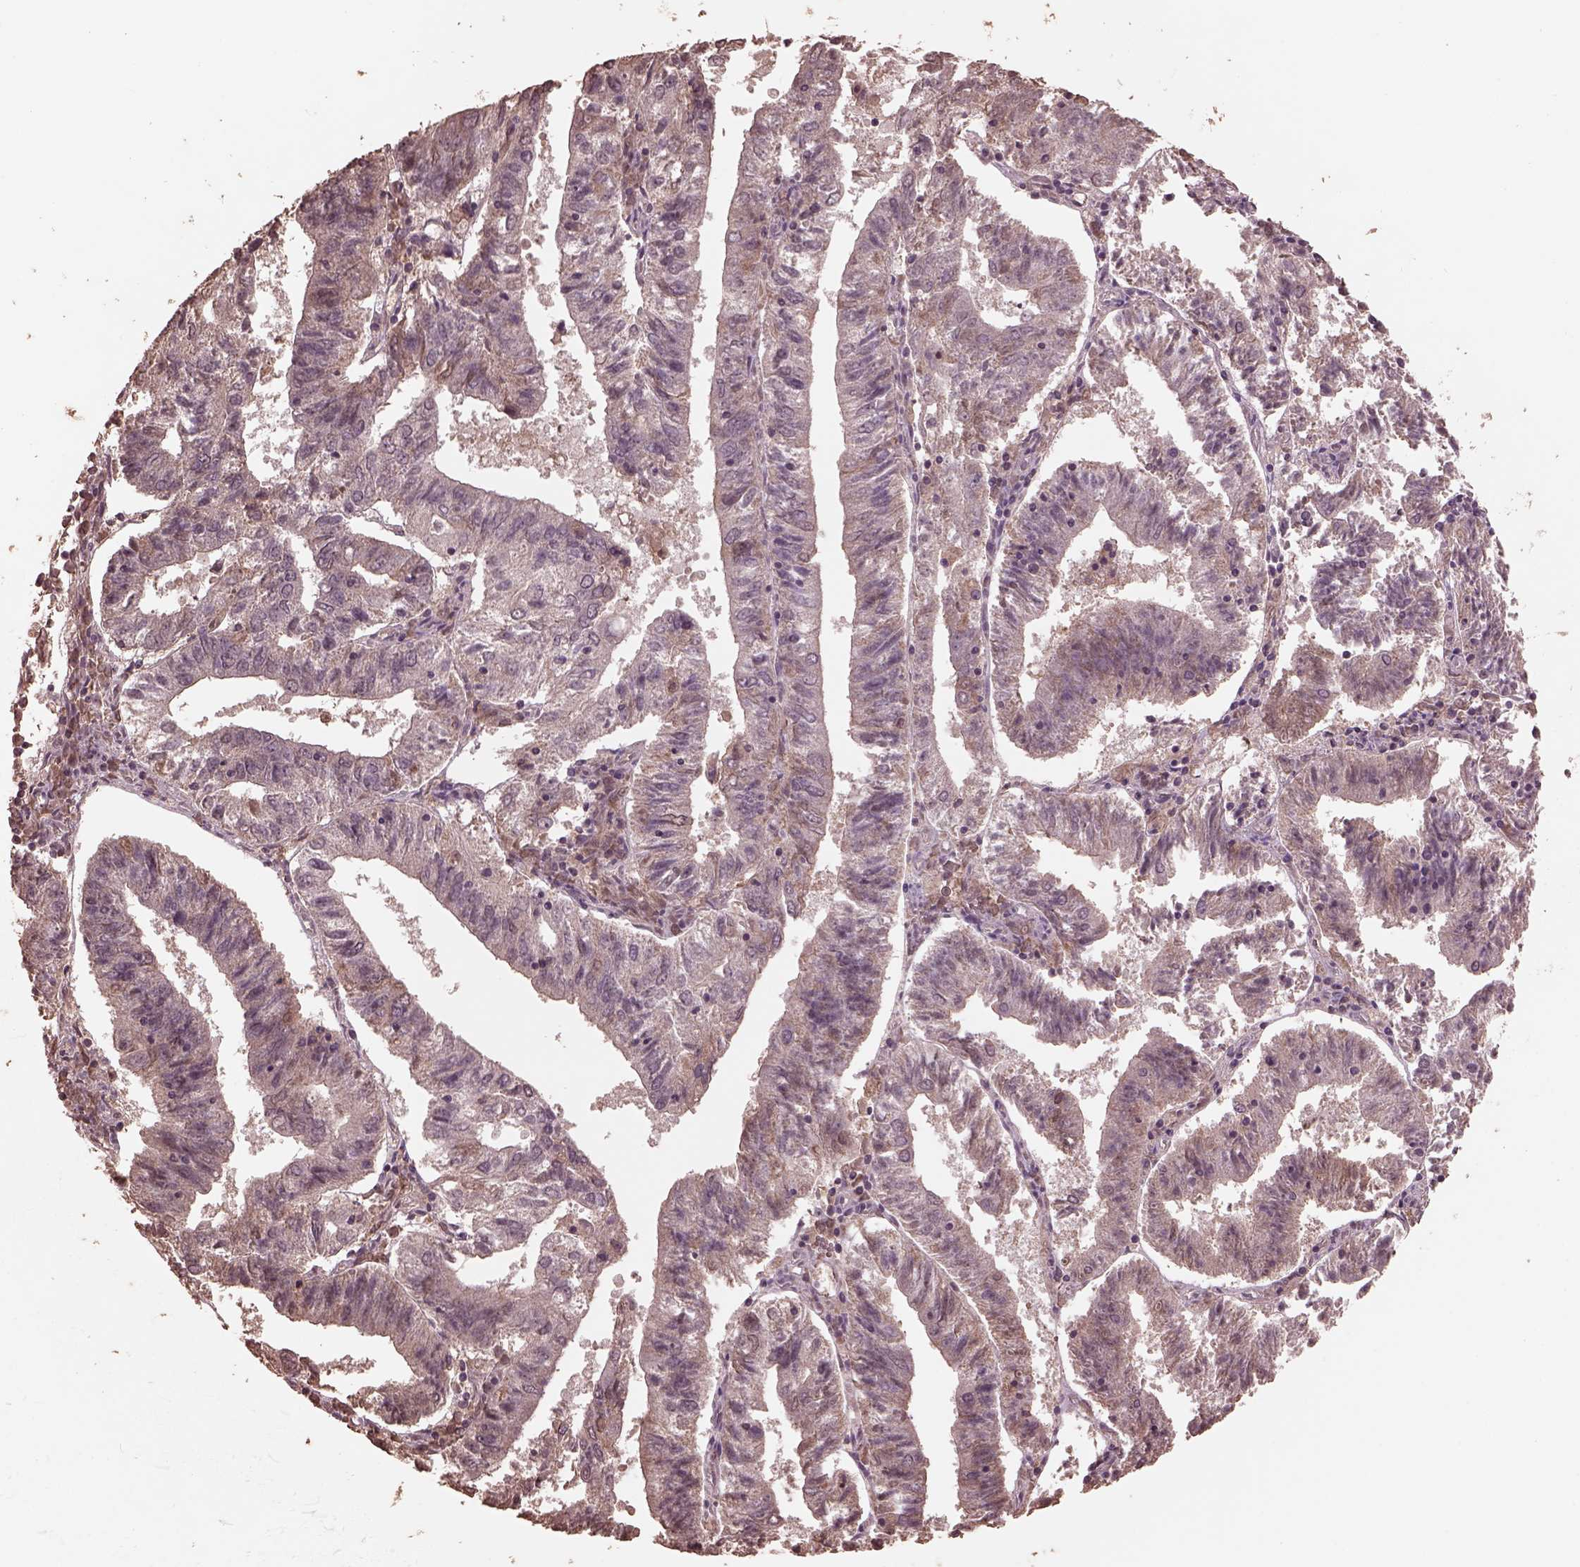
{"staining": {"intensity": "weak", "quantity": "<25%", "location": "cytoplasmic/membranous"}, "tissue": "endometrial cancer", "cell_type": "Tumor cells", "image_type": "cancer", "snomed": [{"axis": "morphology", "description": "Adenocarcinoma, NOS"}, {"axis": "topography", "description": "Endometrium"}], "caption": "This is a histopathology image of immunohistochemistry staining of endometrial adenocarcinoma, which shows no positivity in tumor cells.", "gene": "CPT1C", "patient": {"sex": "female", "age": 82}}